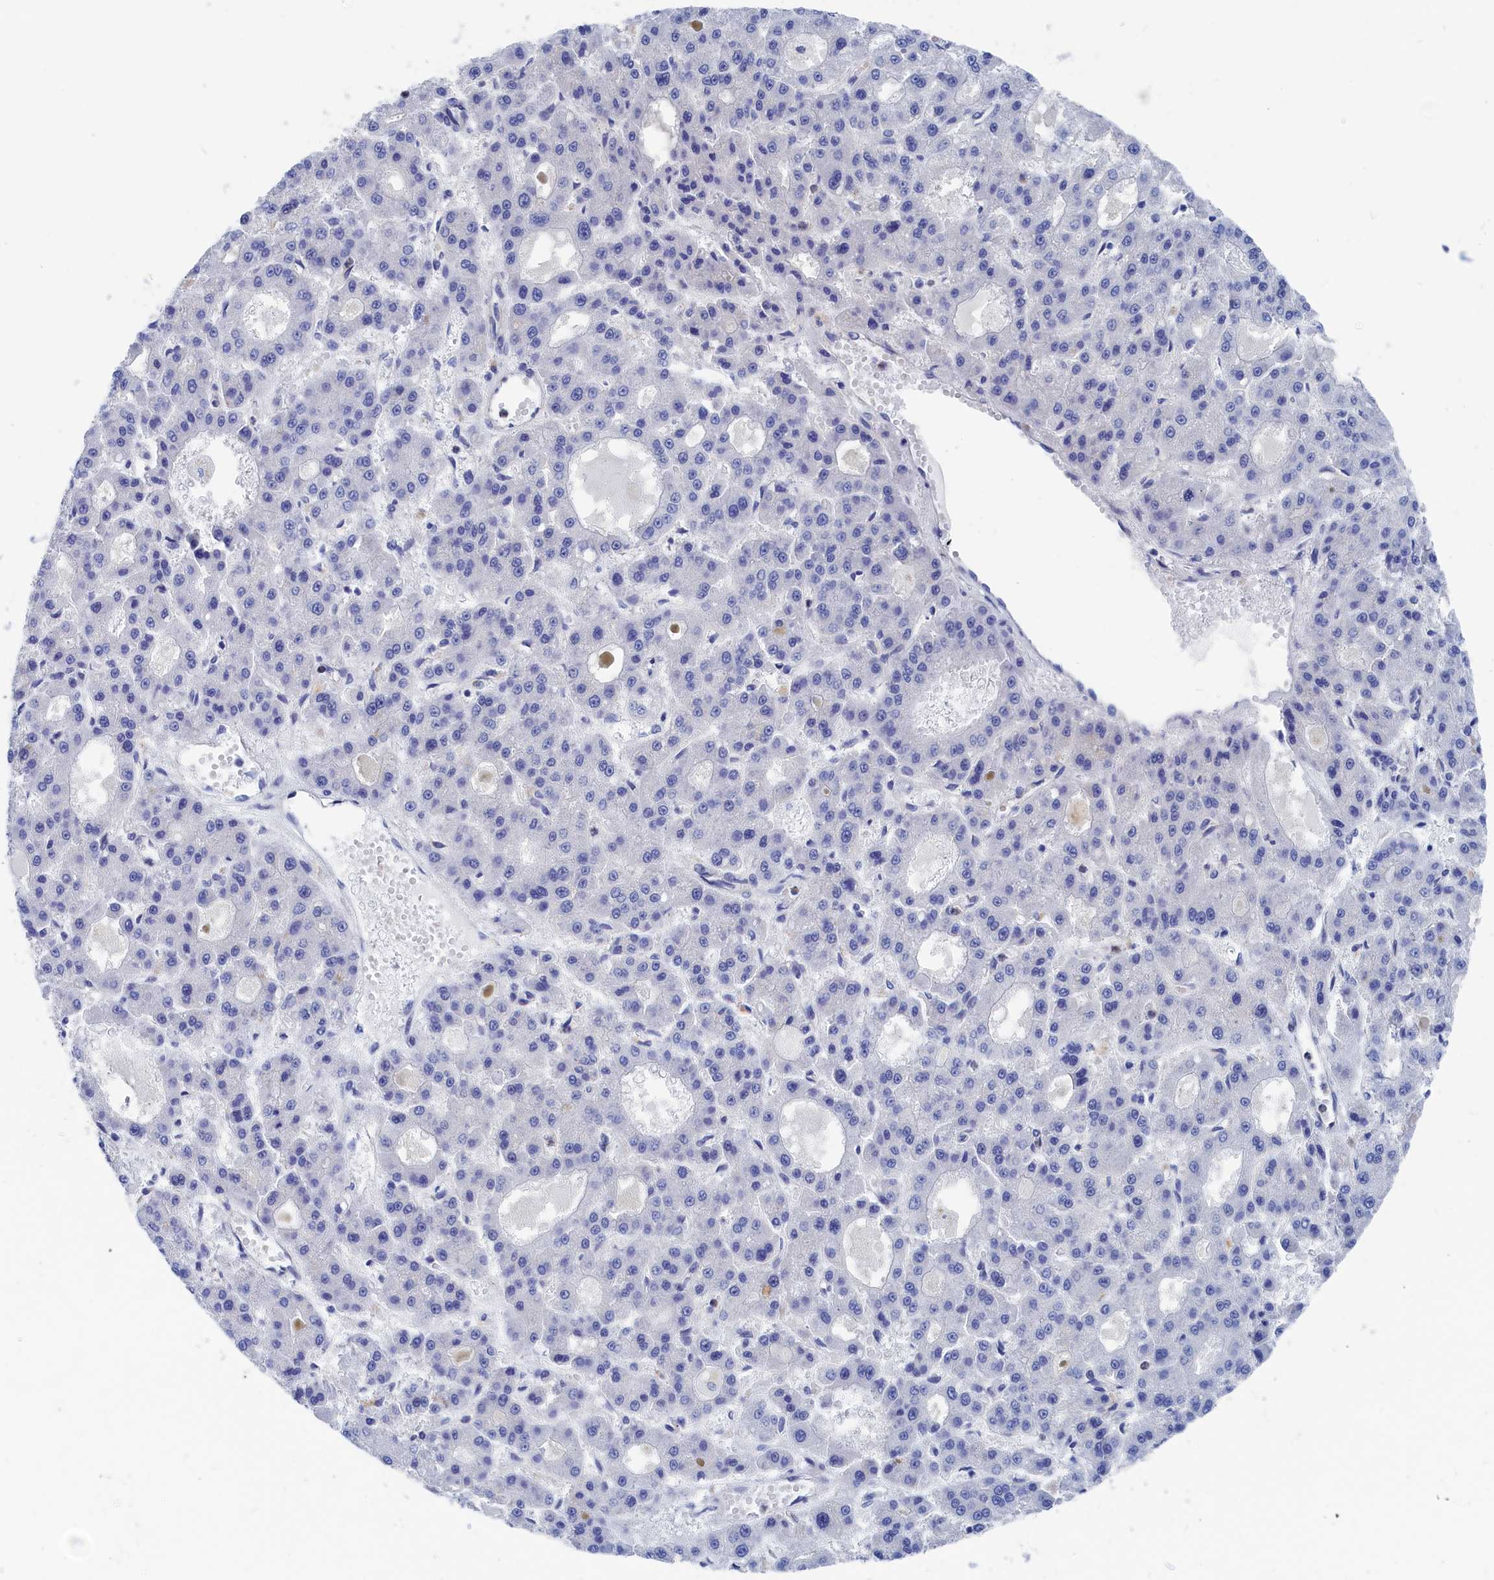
{"staining": {"intensity": "negative", "quantity": "none", "location": "none"}, "tissue": "liver cancer", "cell_type": "Tumor cells", "image_type": "cancer", "snomed": [{"axis": "morphology", "description": "Carcinoma, Hepatocellular, NOS"}, {"axis": "topography", "description": "Liver"}], "caption": "A high-resolution micrograph shows immunohistochemistry staining of liver cancer (hepatocellular carcinoma), which shows no significant positivity in tumor cells.", "gene": "MARCHF3", "patient": {"sex": "male", "age": 70}}